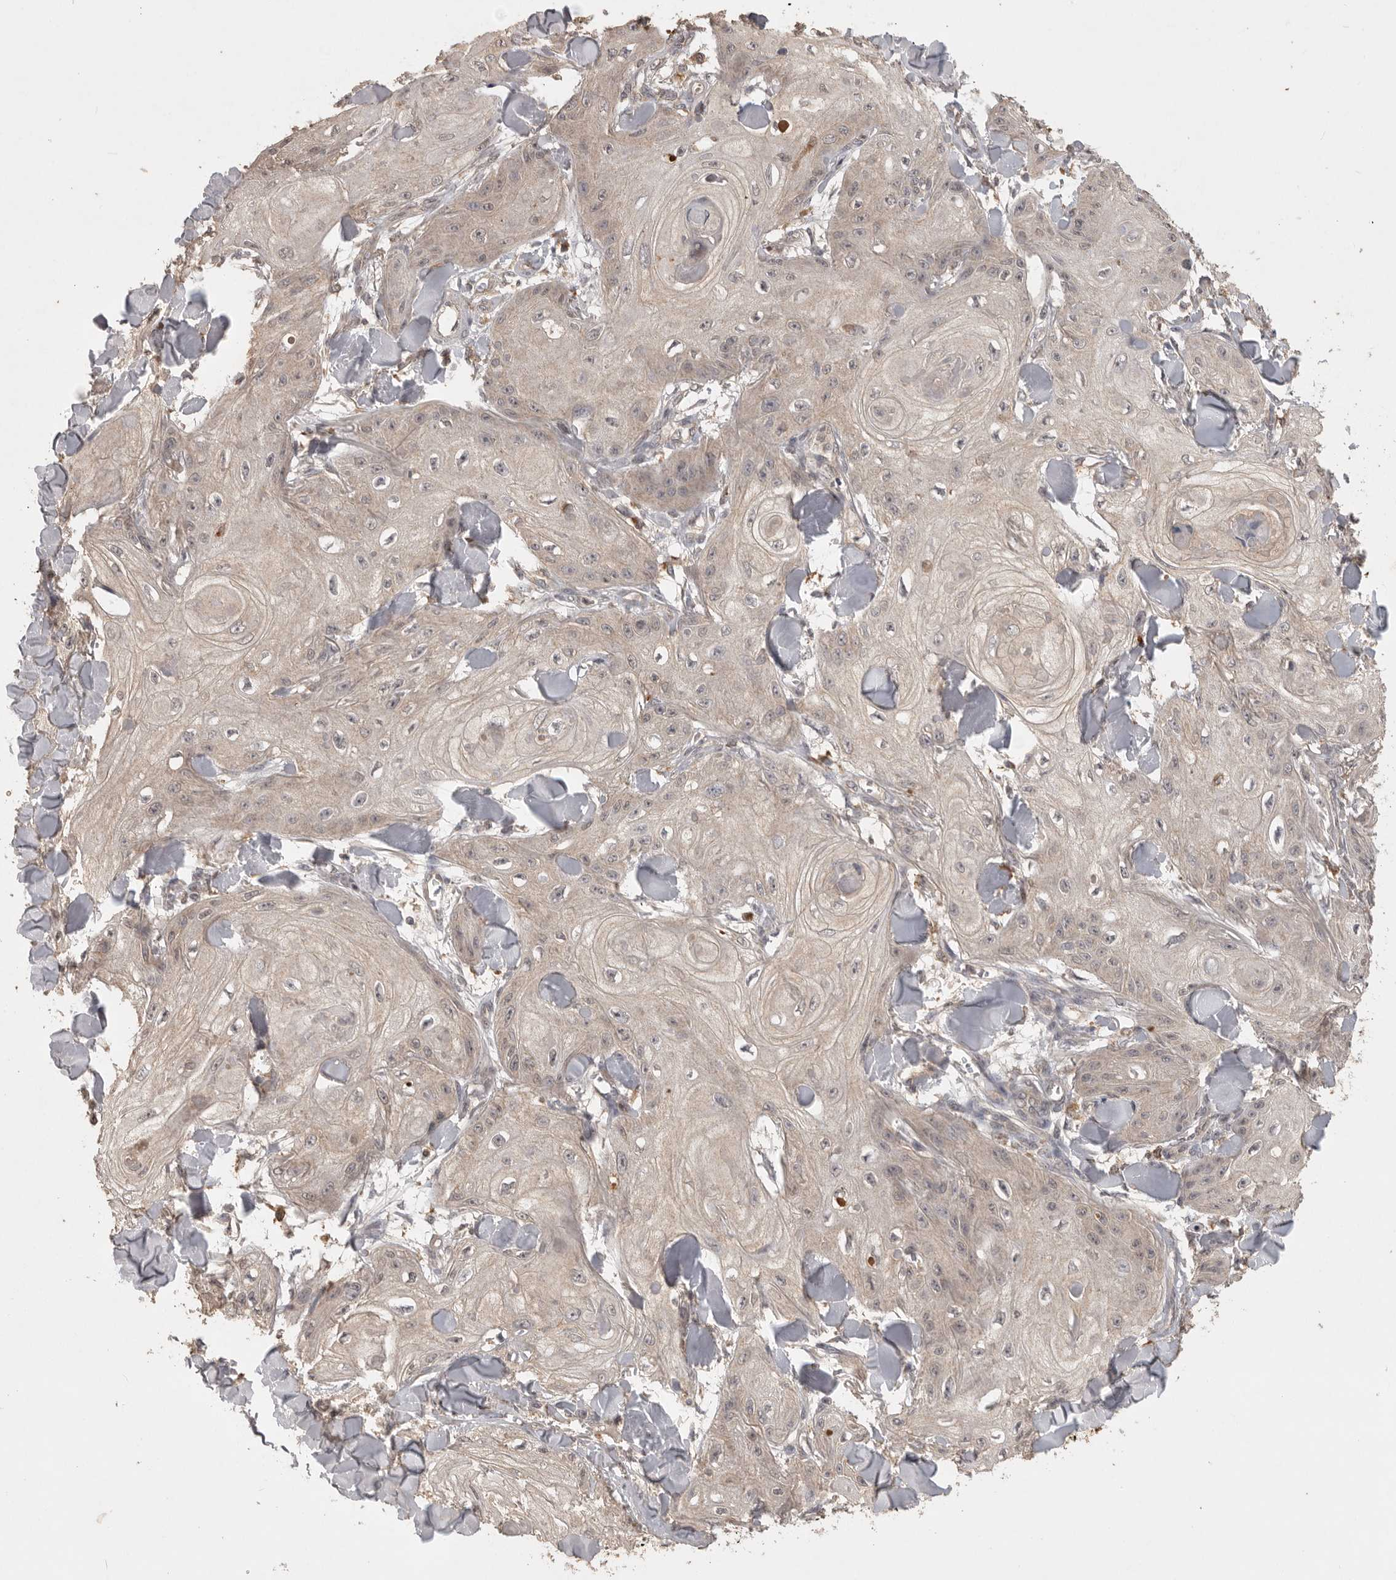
{"staining": {"intensity": "weak", "quantity": "25%-75%", "location": "cytoplasmic/membranous"}, "tissue": "skin cancer", "cell_type": "Tumor cells", "image_type": "cancer", "snomed": [{"axis": "morphology", "description": "Squamous cell carcinoma, NOS"}, {"axis": "topography", "description": "Skin"}], "caption": "The photomicrograph demonstrates staining of squamous cell carcinoma (skin), revealing weak cytoplasmic/membranous protein expression (brown color) within tumor cells.", "gene": "ADAMTS4", "patient": {"sex": "male", "age": 74}}